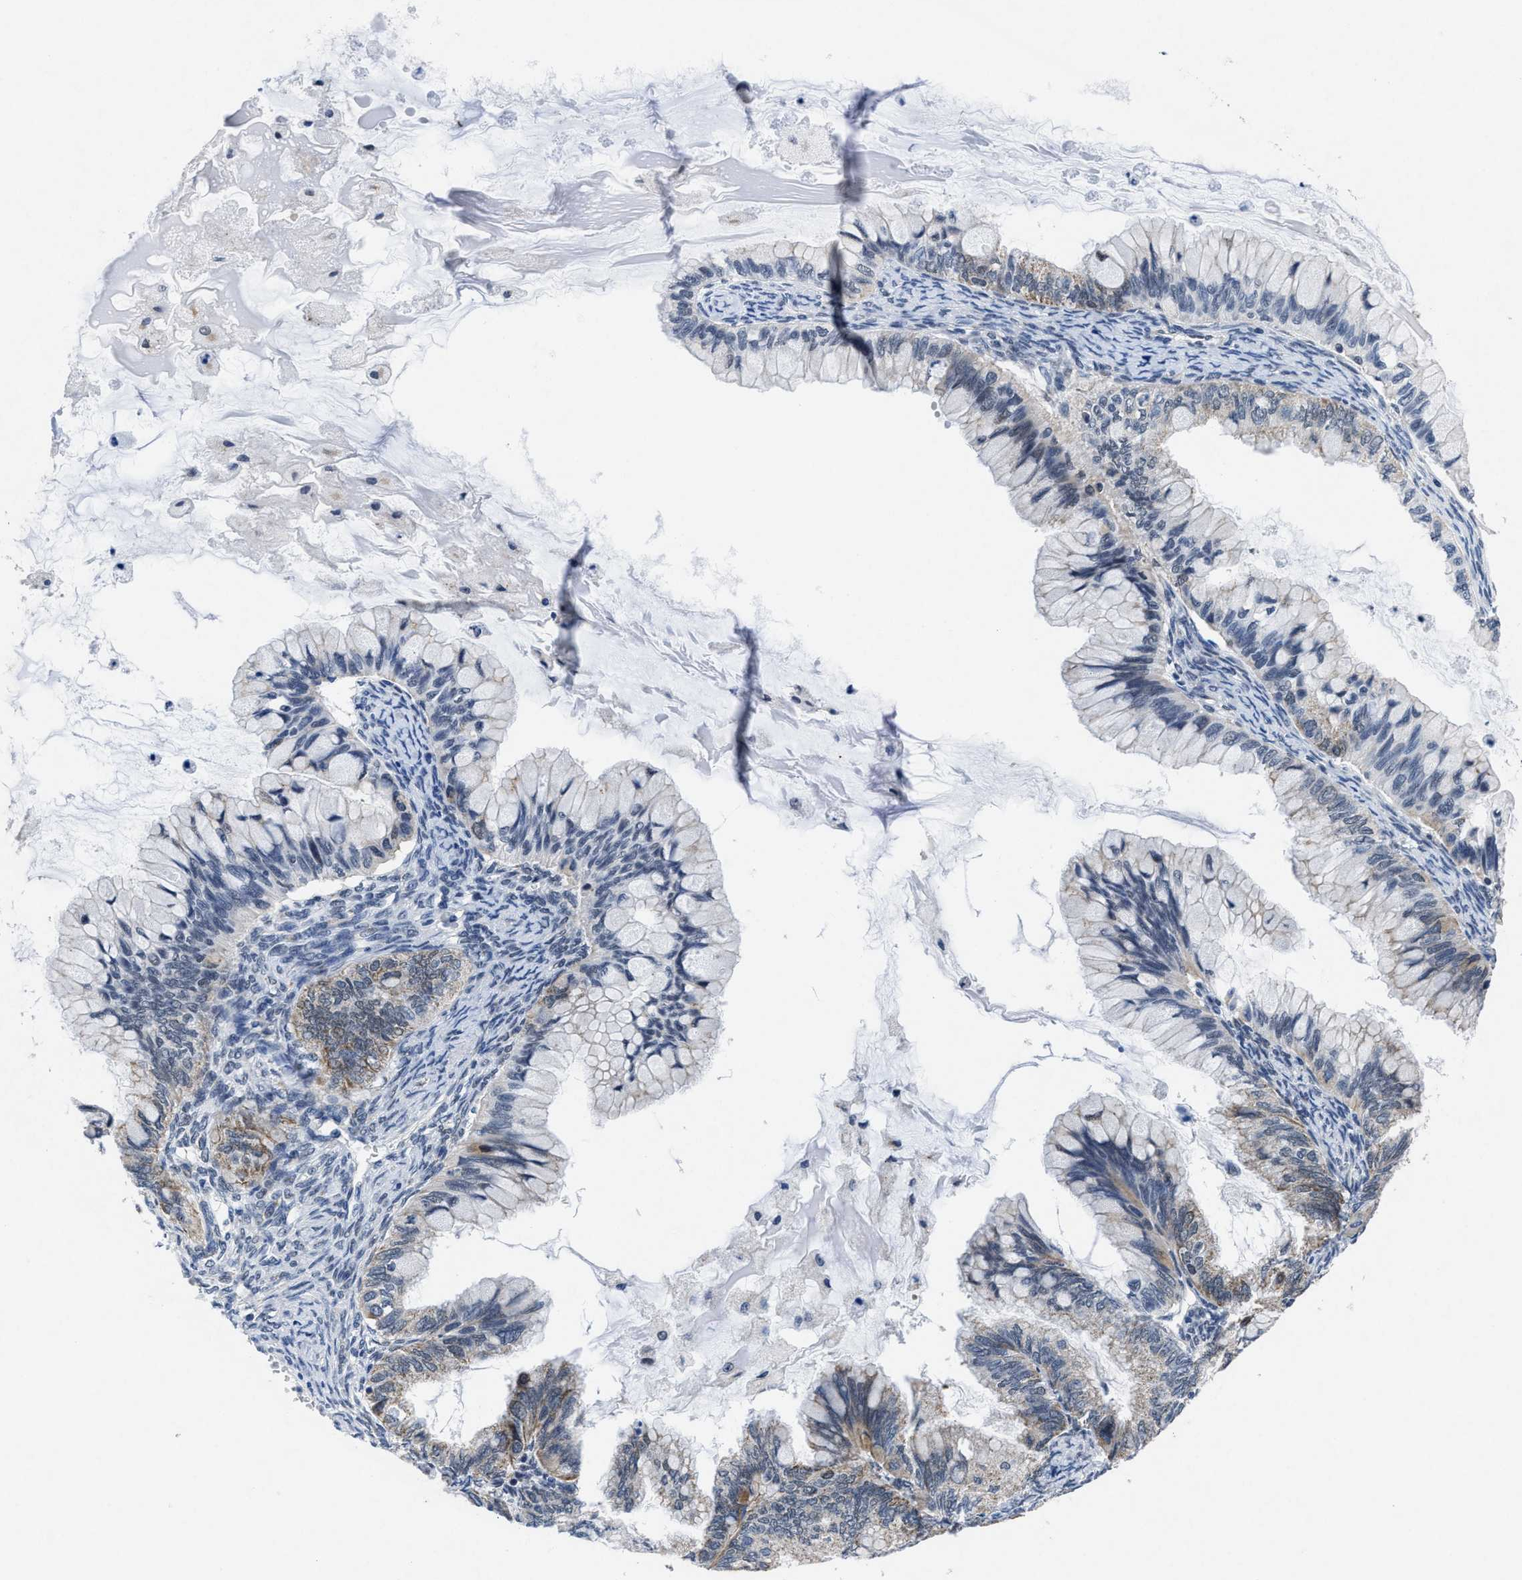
{"staining": {"intensity": "weak", "quantity": "25%-75%", "location": "cytoplasmic/membranous"}, "tissue": "ovarian cancer", "cell_type": "Tumor cells", "image_type": "cancer", "snomed": [{"axis": "morphology", "description": "Cystadenocarcinoma, mucinous, NOS"}, {"axis": "topography", "description": "Ovary"}], "caption": "Mucinous cystadenocarcinoma (ovarian) was stained to show a protein in brown. There is low levels of weak cytoplasmic/membranous positivity in approximately 25%-75% of tumor cells.", "gene": "ID3", "patient": {"sex": "female", "age": 80}}